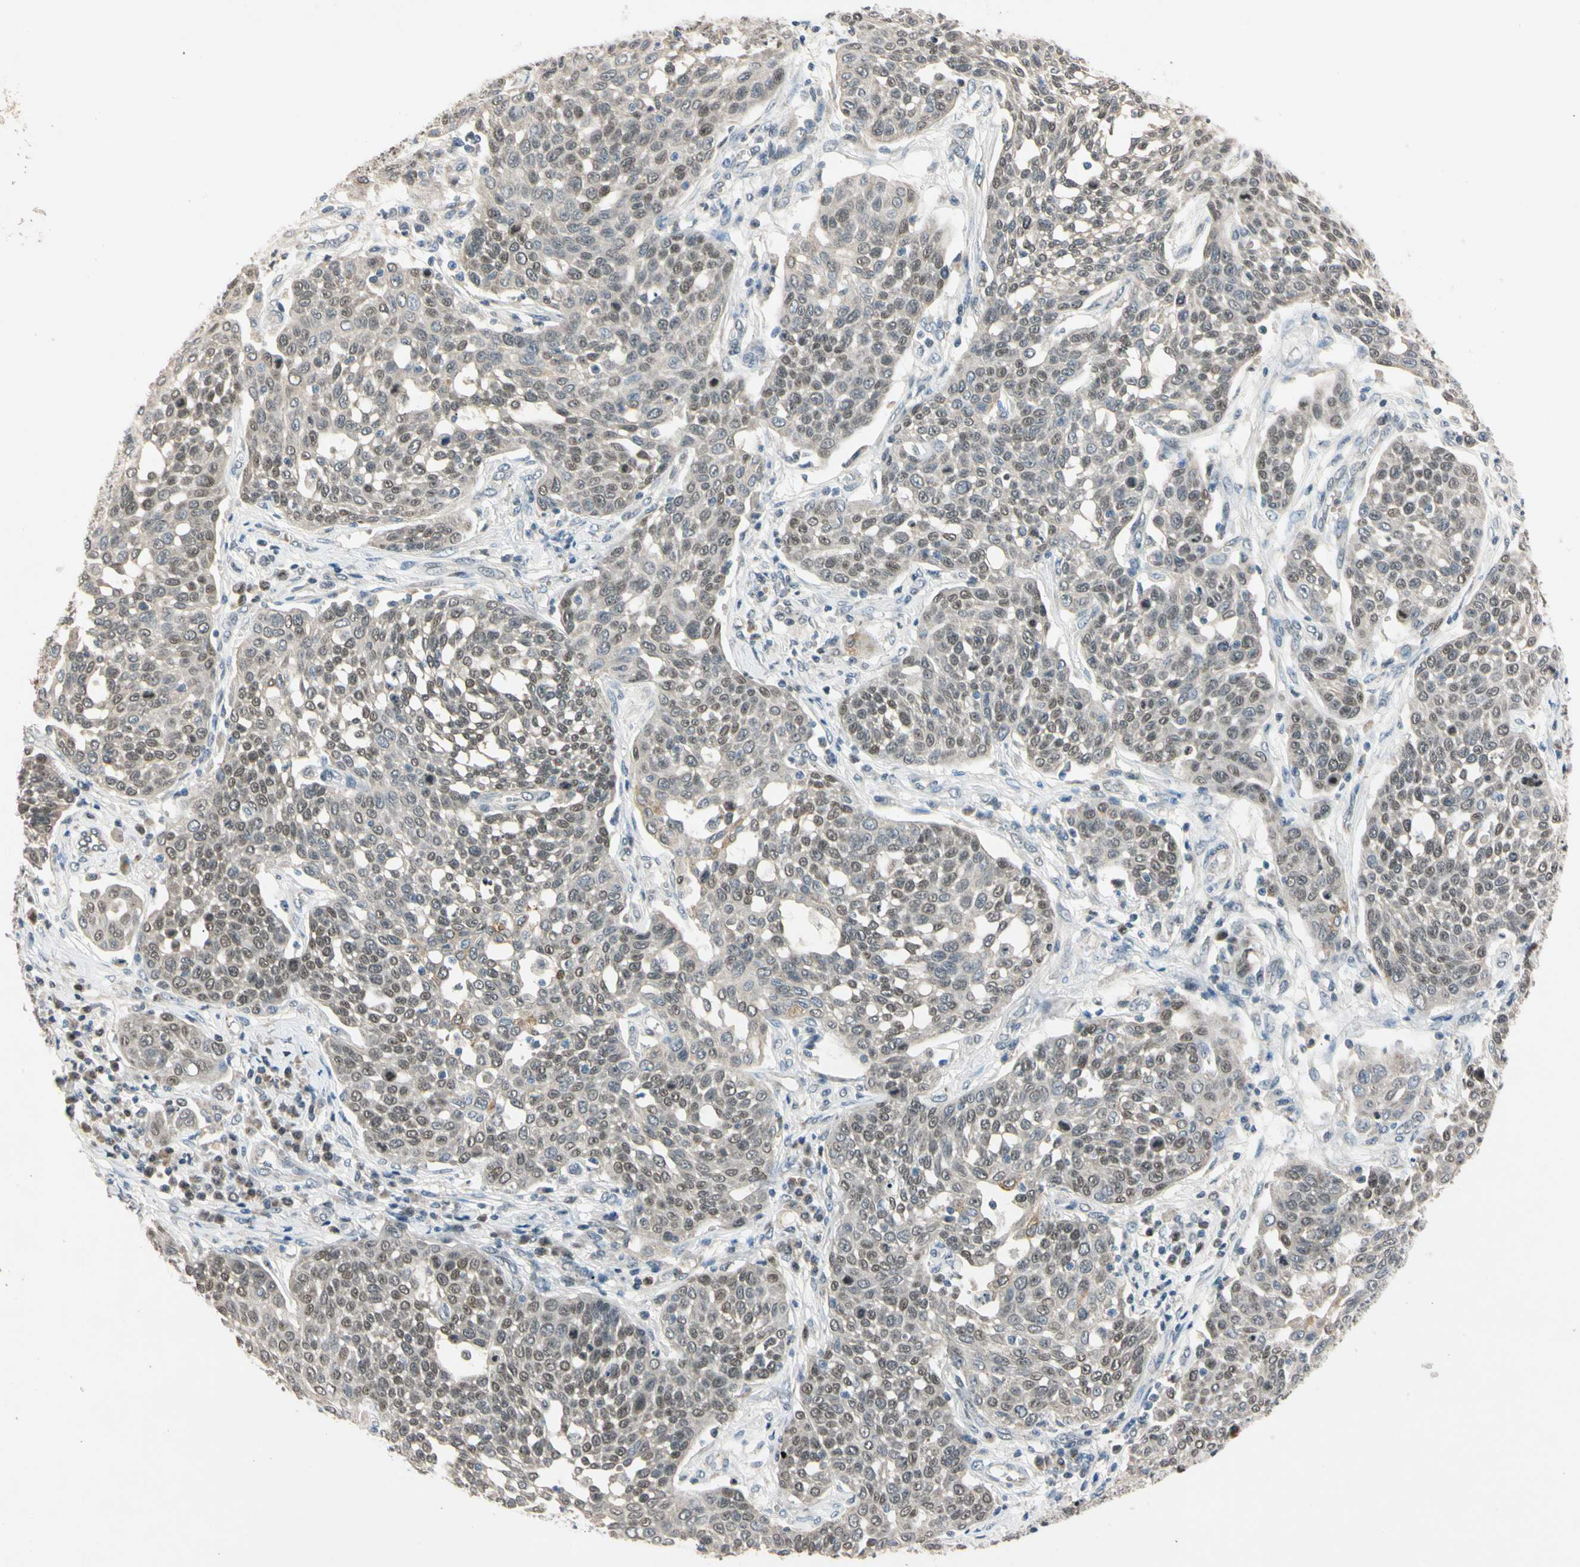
{"staining": {"intensity": "weak", "quantity": ">75%", "location": "nuclear"}, "tissue": "cervical cancer", "cell_type": "Tumor cells", "image_type": "cancer", "snomed": [{"axis": "morphology", "description": "Squamous cell carcinoma, NOS"}, {"axis": "topography", "description": "Cervix"}], "caption": "A photomicrograph of human cervical cancer stained for a protein exhibits weak nuclear brown staining in tumor cells. The staining was performed using DAB to visualize the protein expression in brown, while the nuclei were stained in blue with hematoxylin (Magnification: 20x).", "gene": "RIOX2", "patient": {"sex": "female", "age": 34}}